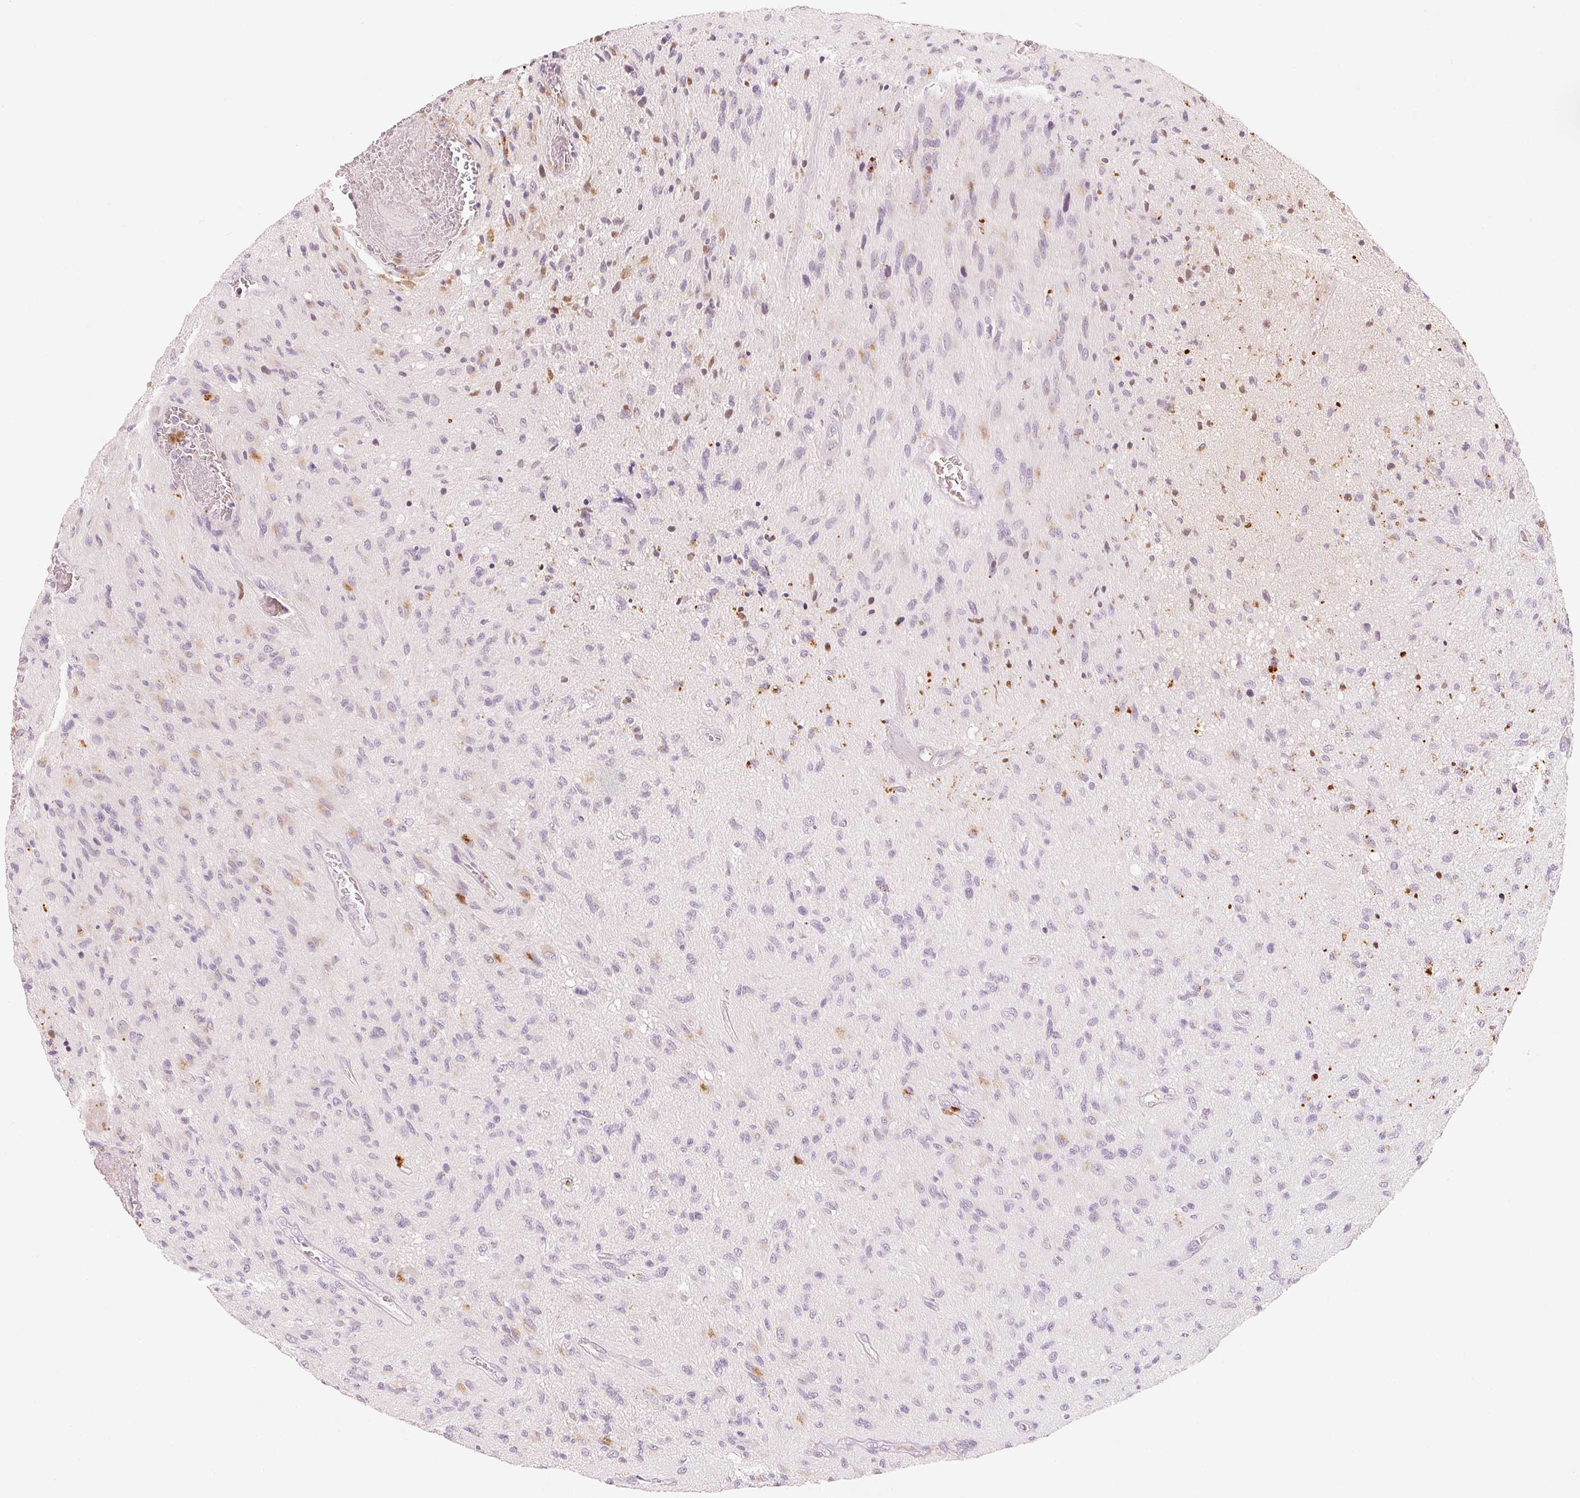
{"staining": {"intensity": "negative", "quantity": "none", "location": "none"}, "tissue": "glioma", "cell_type": "Tumor cells", "image_type": "cancer", "snomed": [{"axis": "morphology", "description": "Glioma, malignant, High grade"}, {"axis": "topography", "description": "Brain"}], "caption": "Immunohistochemistry of human malignant glioma (high-grade) shows no positivity in tumor cells.", "gene": "RMDN2", "patient": {"sex": "male", "age": 54}}